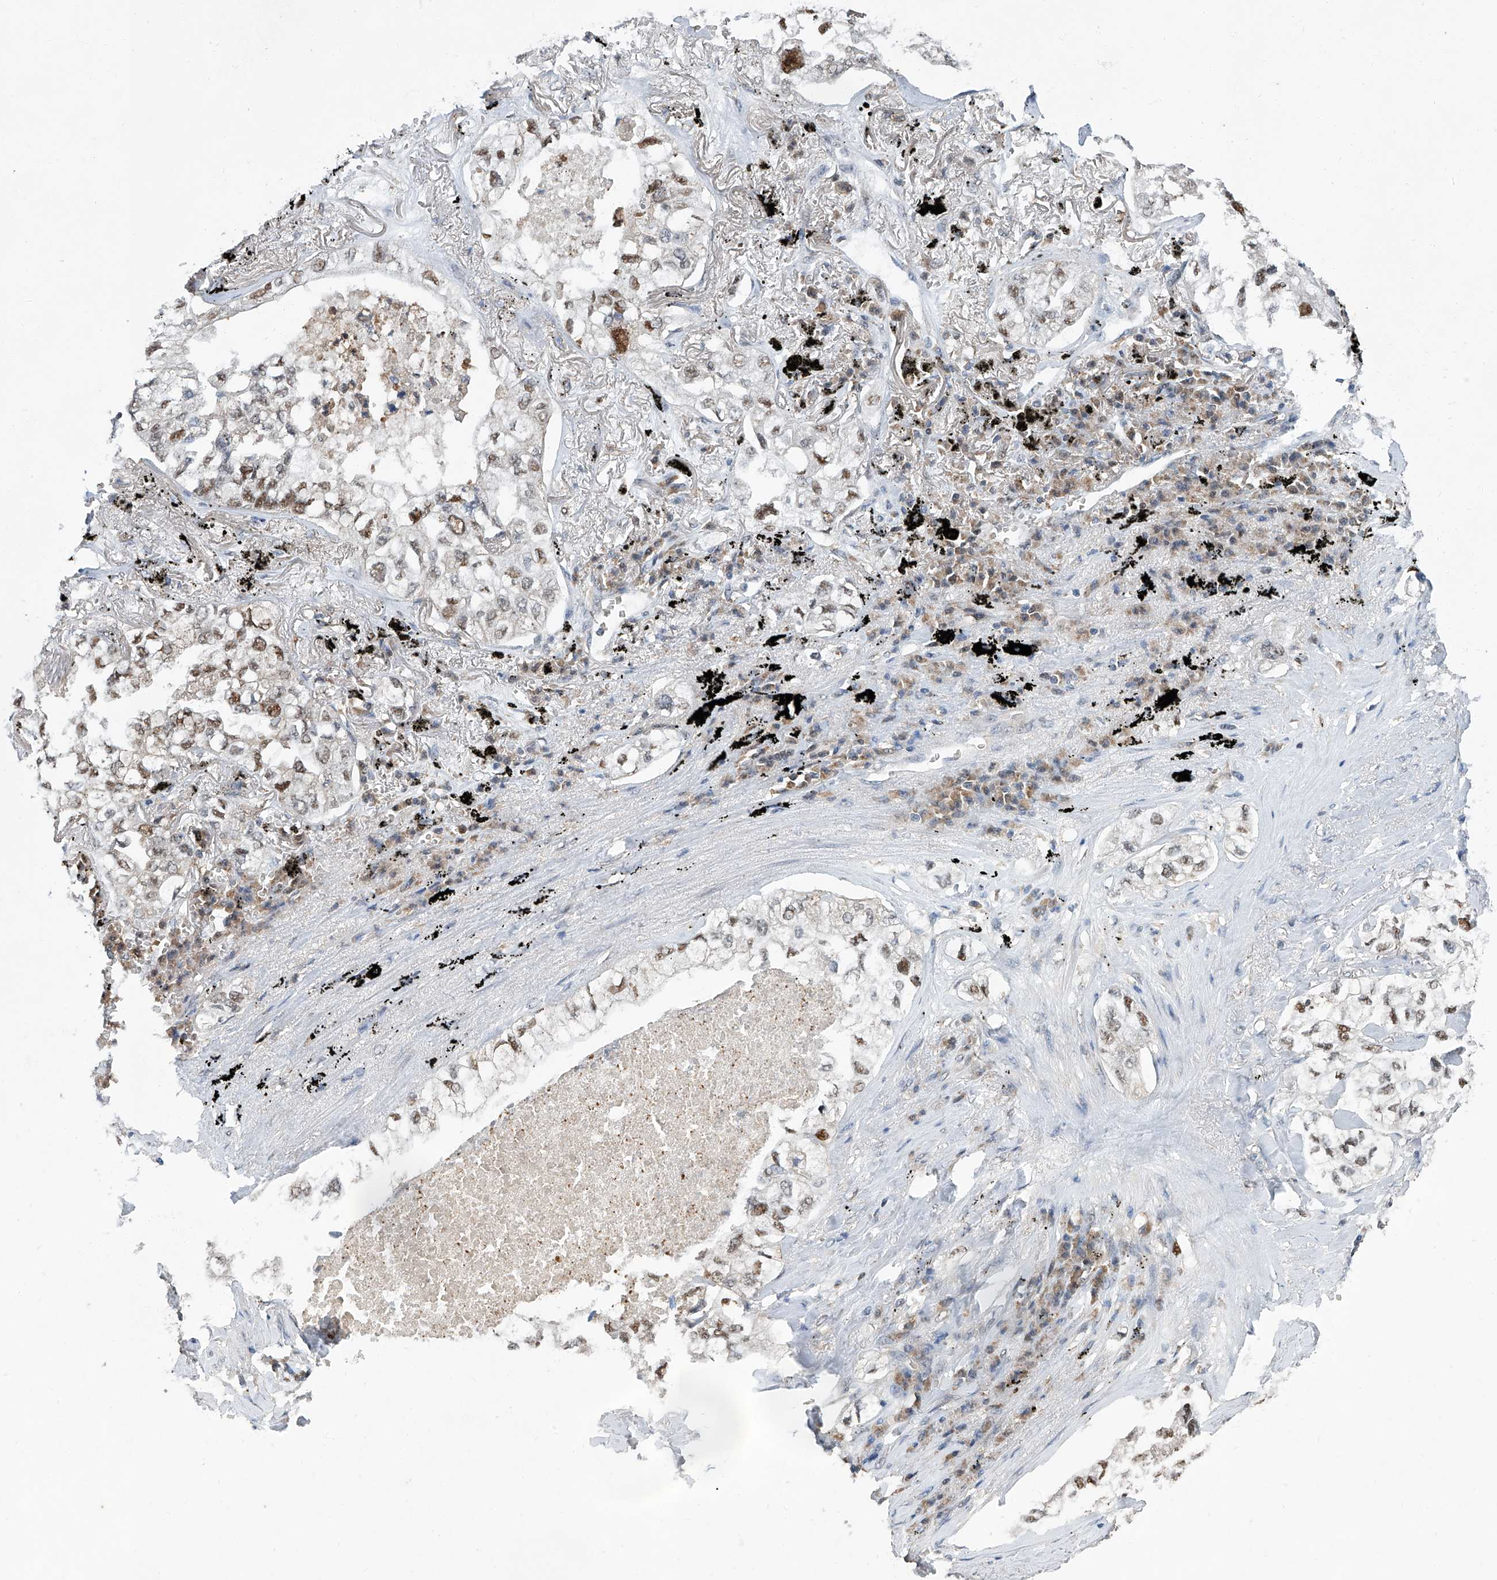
{"staining": {"intensity": "moderate", "quantity": "25%-75%", "location": "nuclear"}, "tissue": "lung cancer", "cell_type": "Tumor cells", "image_type": "cancer", "snomed": [{"axis": "morphology", "description": "Adenocarcinoma, NOS"}, {"axis": "topography", "description": "Lung"}], "caption": "Lung cancer (adenocarcinoma) stained with immunohistochemistry (IHC) shows moderate nuclear positivity in about 25%-75% of tumor cells.", "gene": "CLK1", "patient": {"sex": "male", "age": 65}}